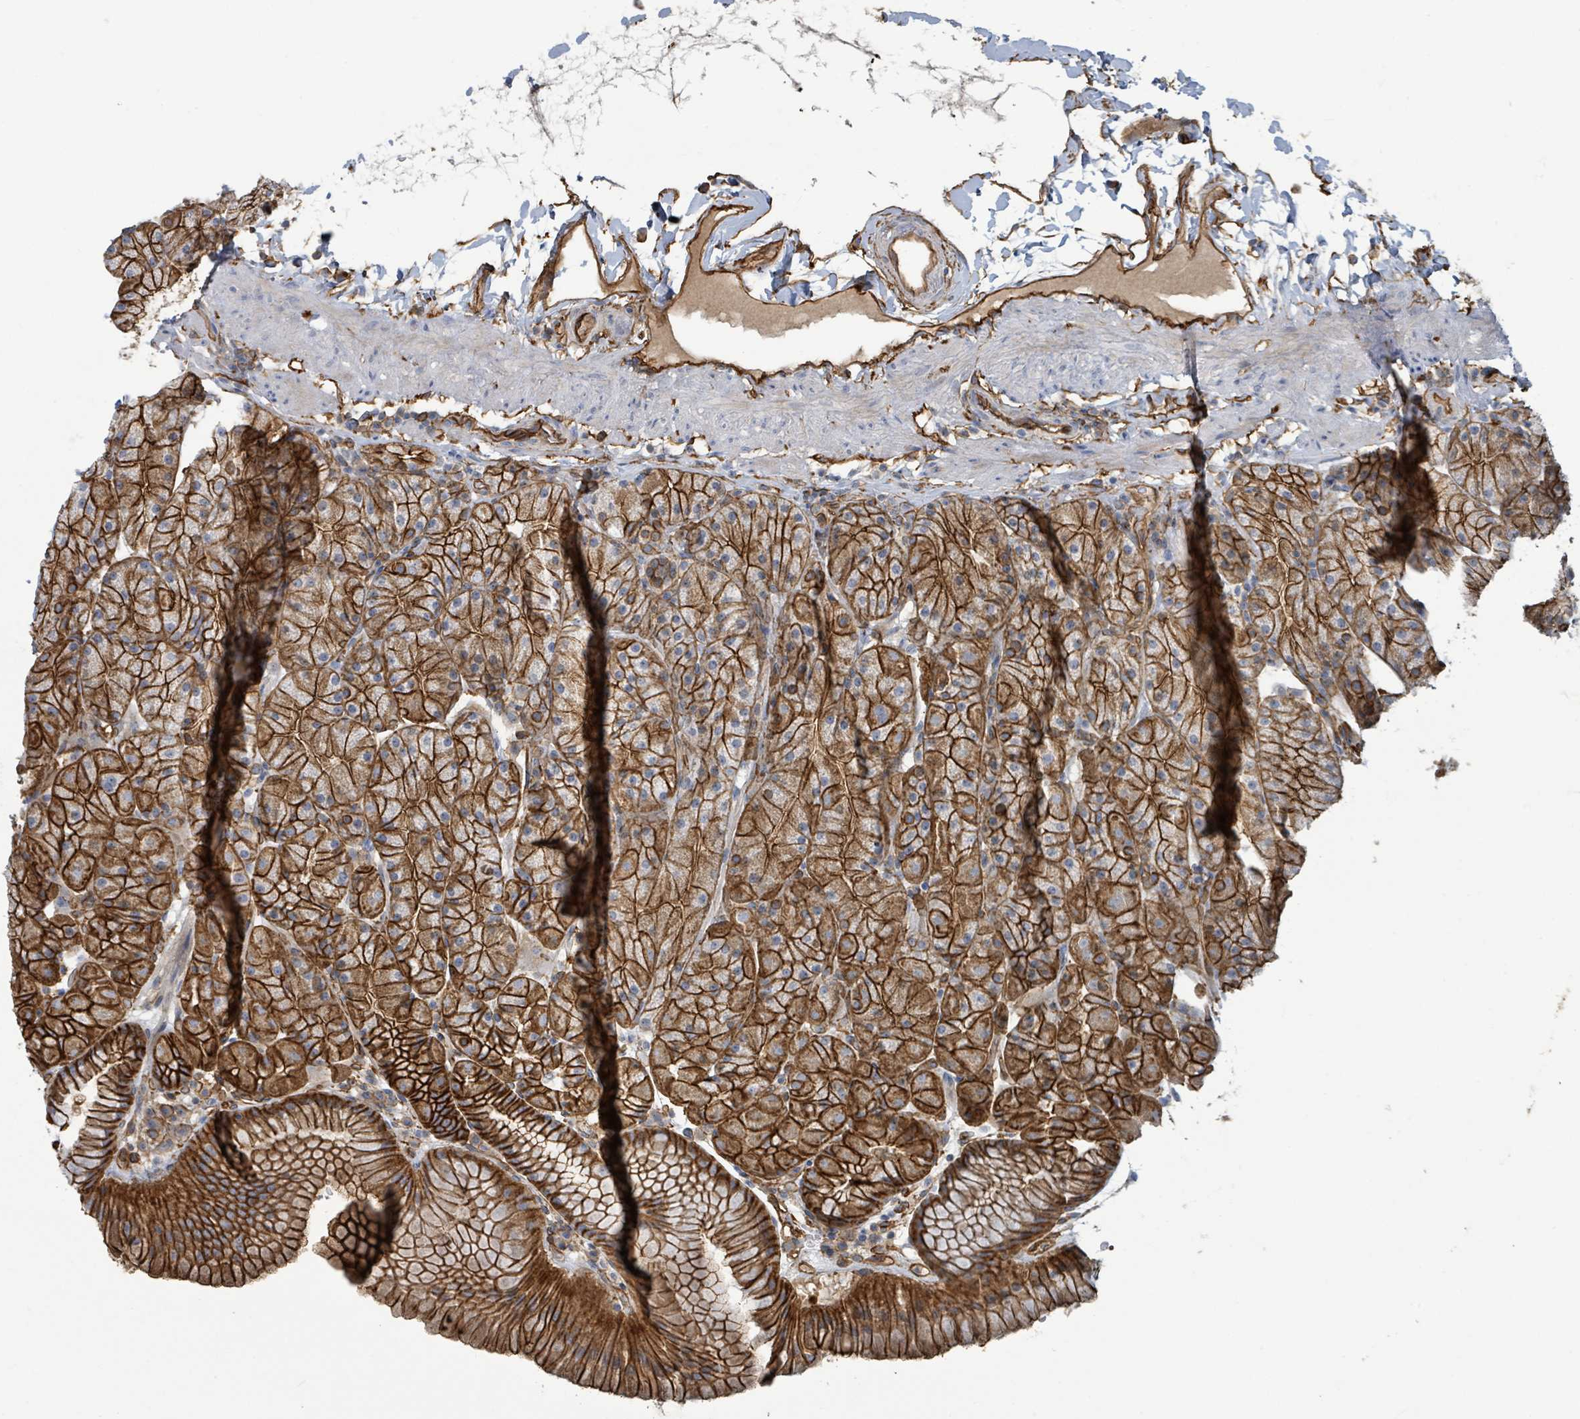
{"staining": {"intensity": "strong", "quantity": ">75%", "location": "cytoplasmic/membranous"}, "tissue": "stomach", "cell_type": "Glandular cells", "image_type": "normal", "snomed": [{"axis": "morphology", "description": "Normal tissue, NOS"}, {"axis": "topography", "description": "Stomach, upper"}, {"axis": "topography", "description": "Stomach, lower"}], "caption": "Glandular cells show strong cytoplasmic/membranous positivity in about >75% of cells in benign stomach. (DAB (3,3'-diaminobenzidine) = brown stain, brightfield microscopy at high magnification).", "gene": "LDOC1", "patient": {"sex": "male", "age": 67}}